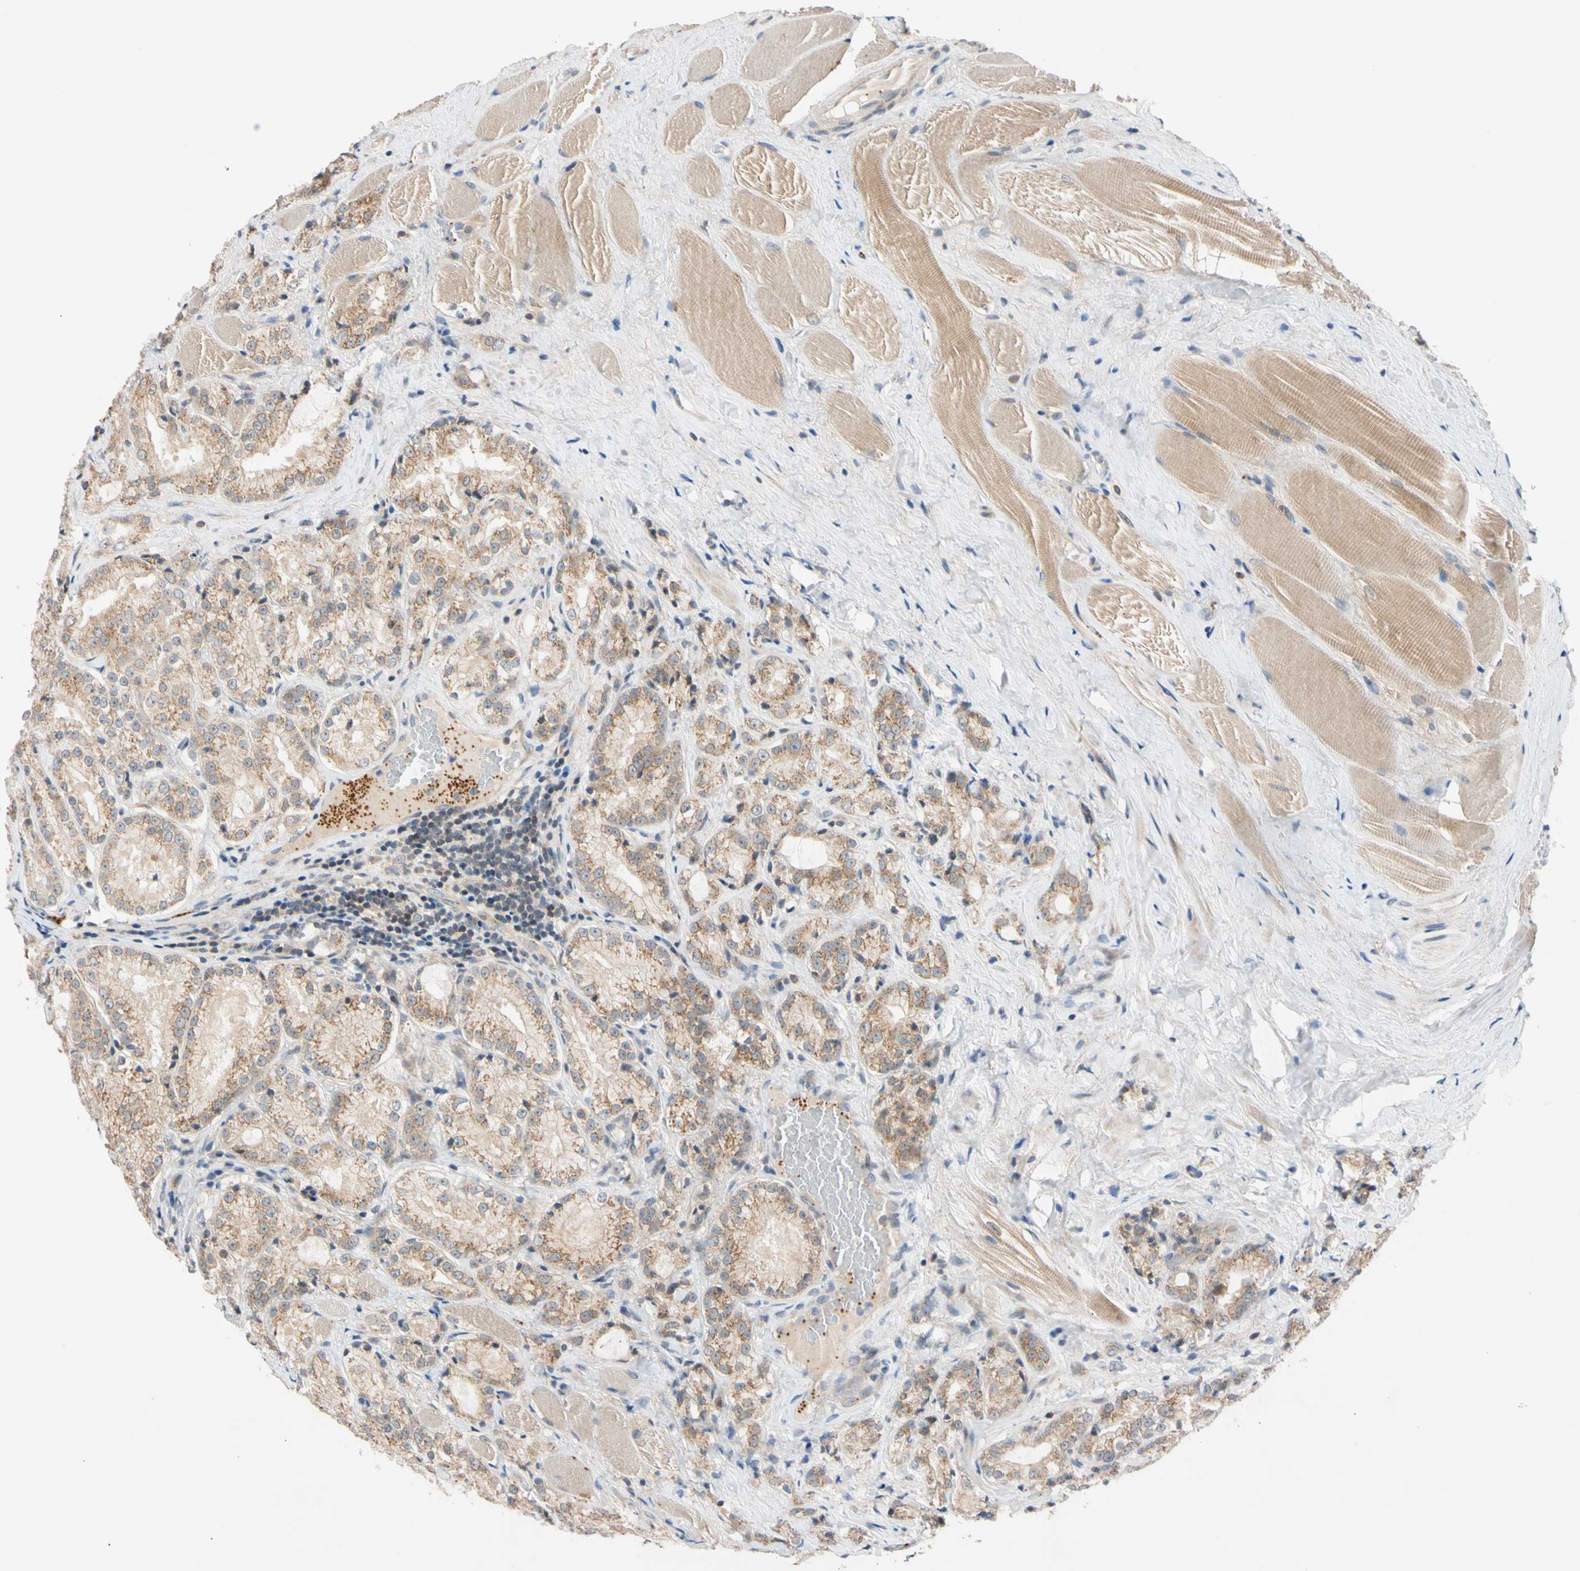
{"staining": {"intensity": "moderate", "quantity": ">75%", "location": "cytoplasmic/membranous"}, "tissue": "prostate cancer", "cell_type": "Tumor cells", "image_type": "cancer", "snomed": [{"axis": "morphology", "description": "Adenocarcinoma, High grade"}, {"axis": "topography", "description": "Prostate"}], "caption": "Adenocarcinoma (high-grade) (prostate) was stained to show a protein in brown. There is medium levels of moderate cytoplasmic/membranous positivity in approximately >75% of tumor cells.", "gene": "CNST", "patient": {"sex": "male", "age": 73}}